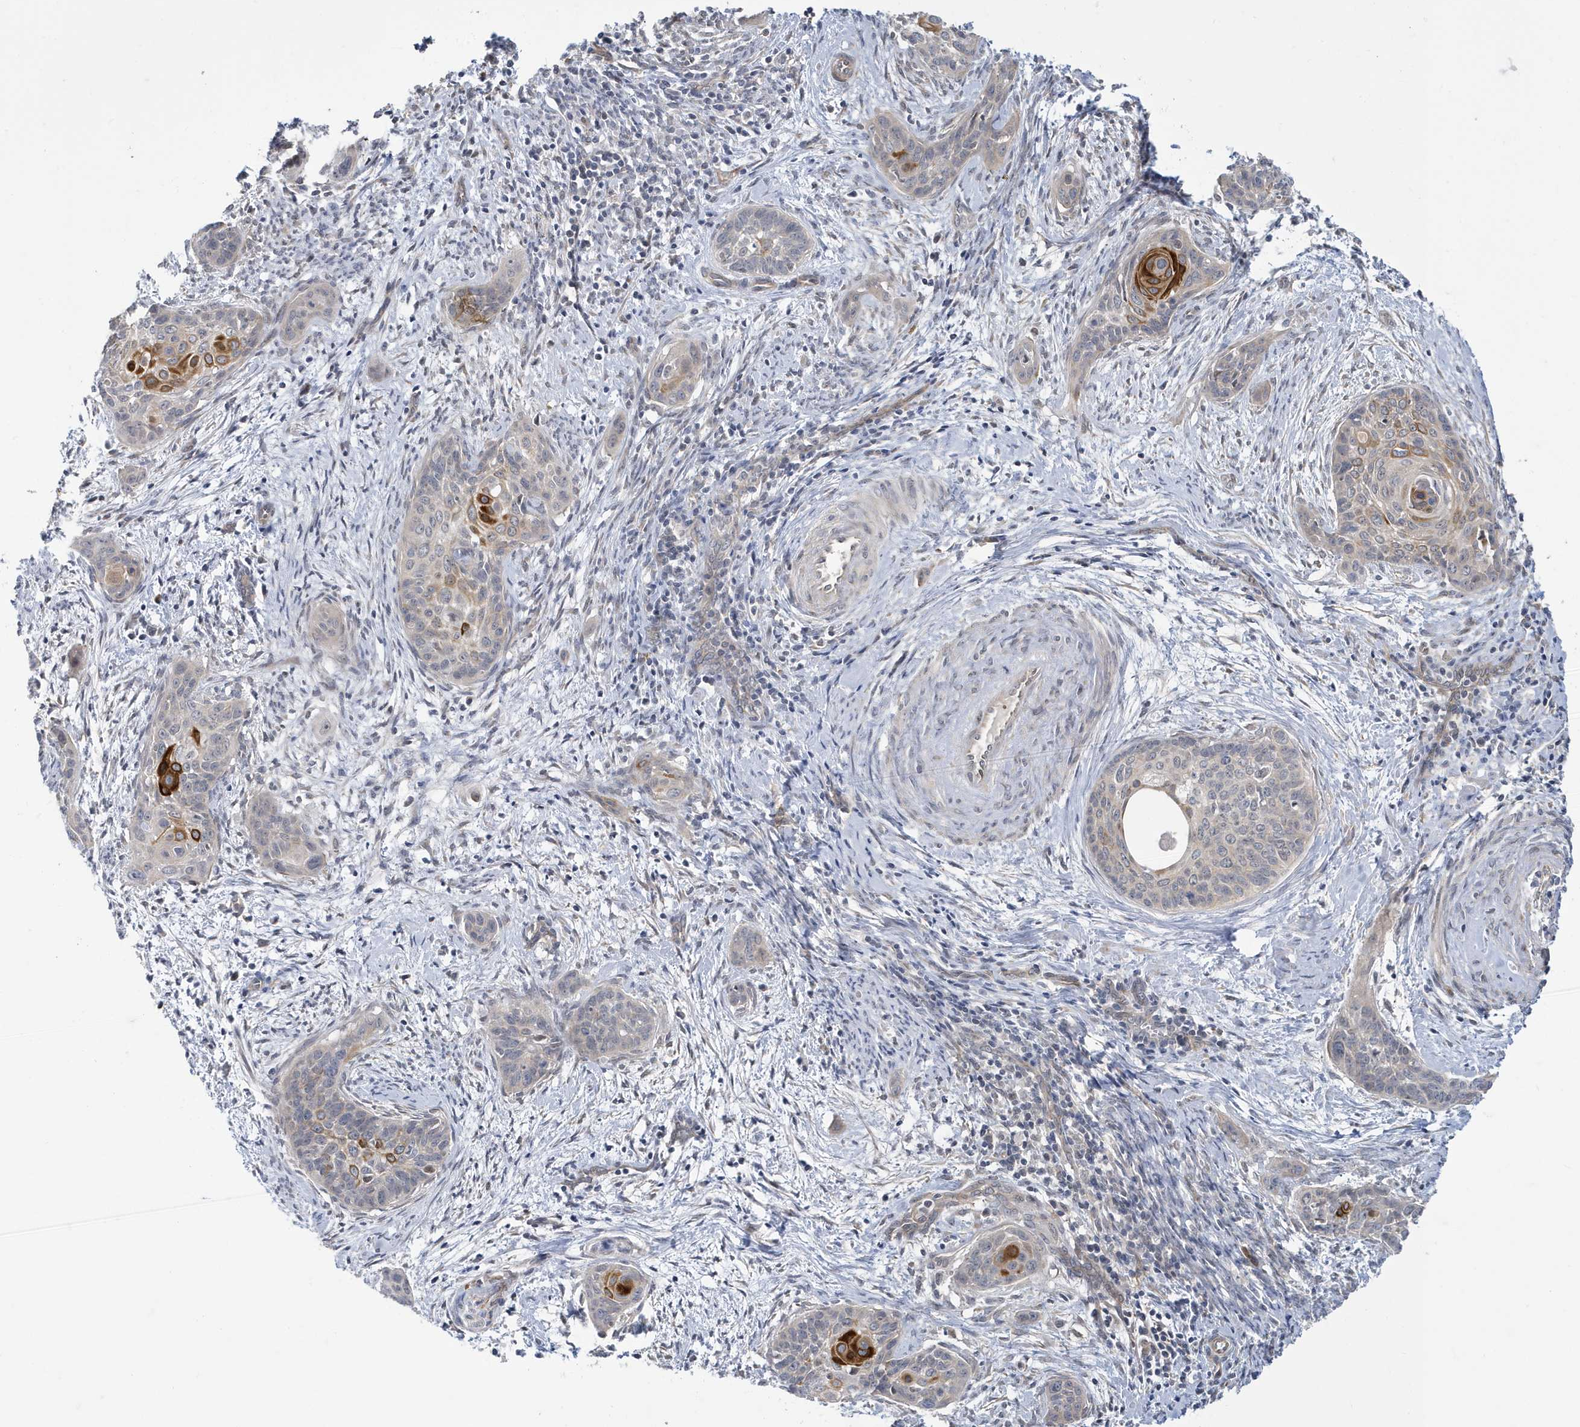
{"staining": {"intensity": "strong", "quantity": "<25%", "location": "cytoplasmic/membranous"}, "tissue": "cervical cancer", "cell_type": "Tumor cells", "image_type": "cancer", "snomed": [{"axis": "morphology", "description": "Squamous cell carcinoma, NOS"}, {"axis": "topography", "description": "Cervix"}], "caption": "Tumor cells exhibit medium levels of strong cytoplasmic/membranous staining in about <25% of cells in human cervical cancer.", "gene": "ZNF654", "patient": {"sex": "female", "age": 33}}